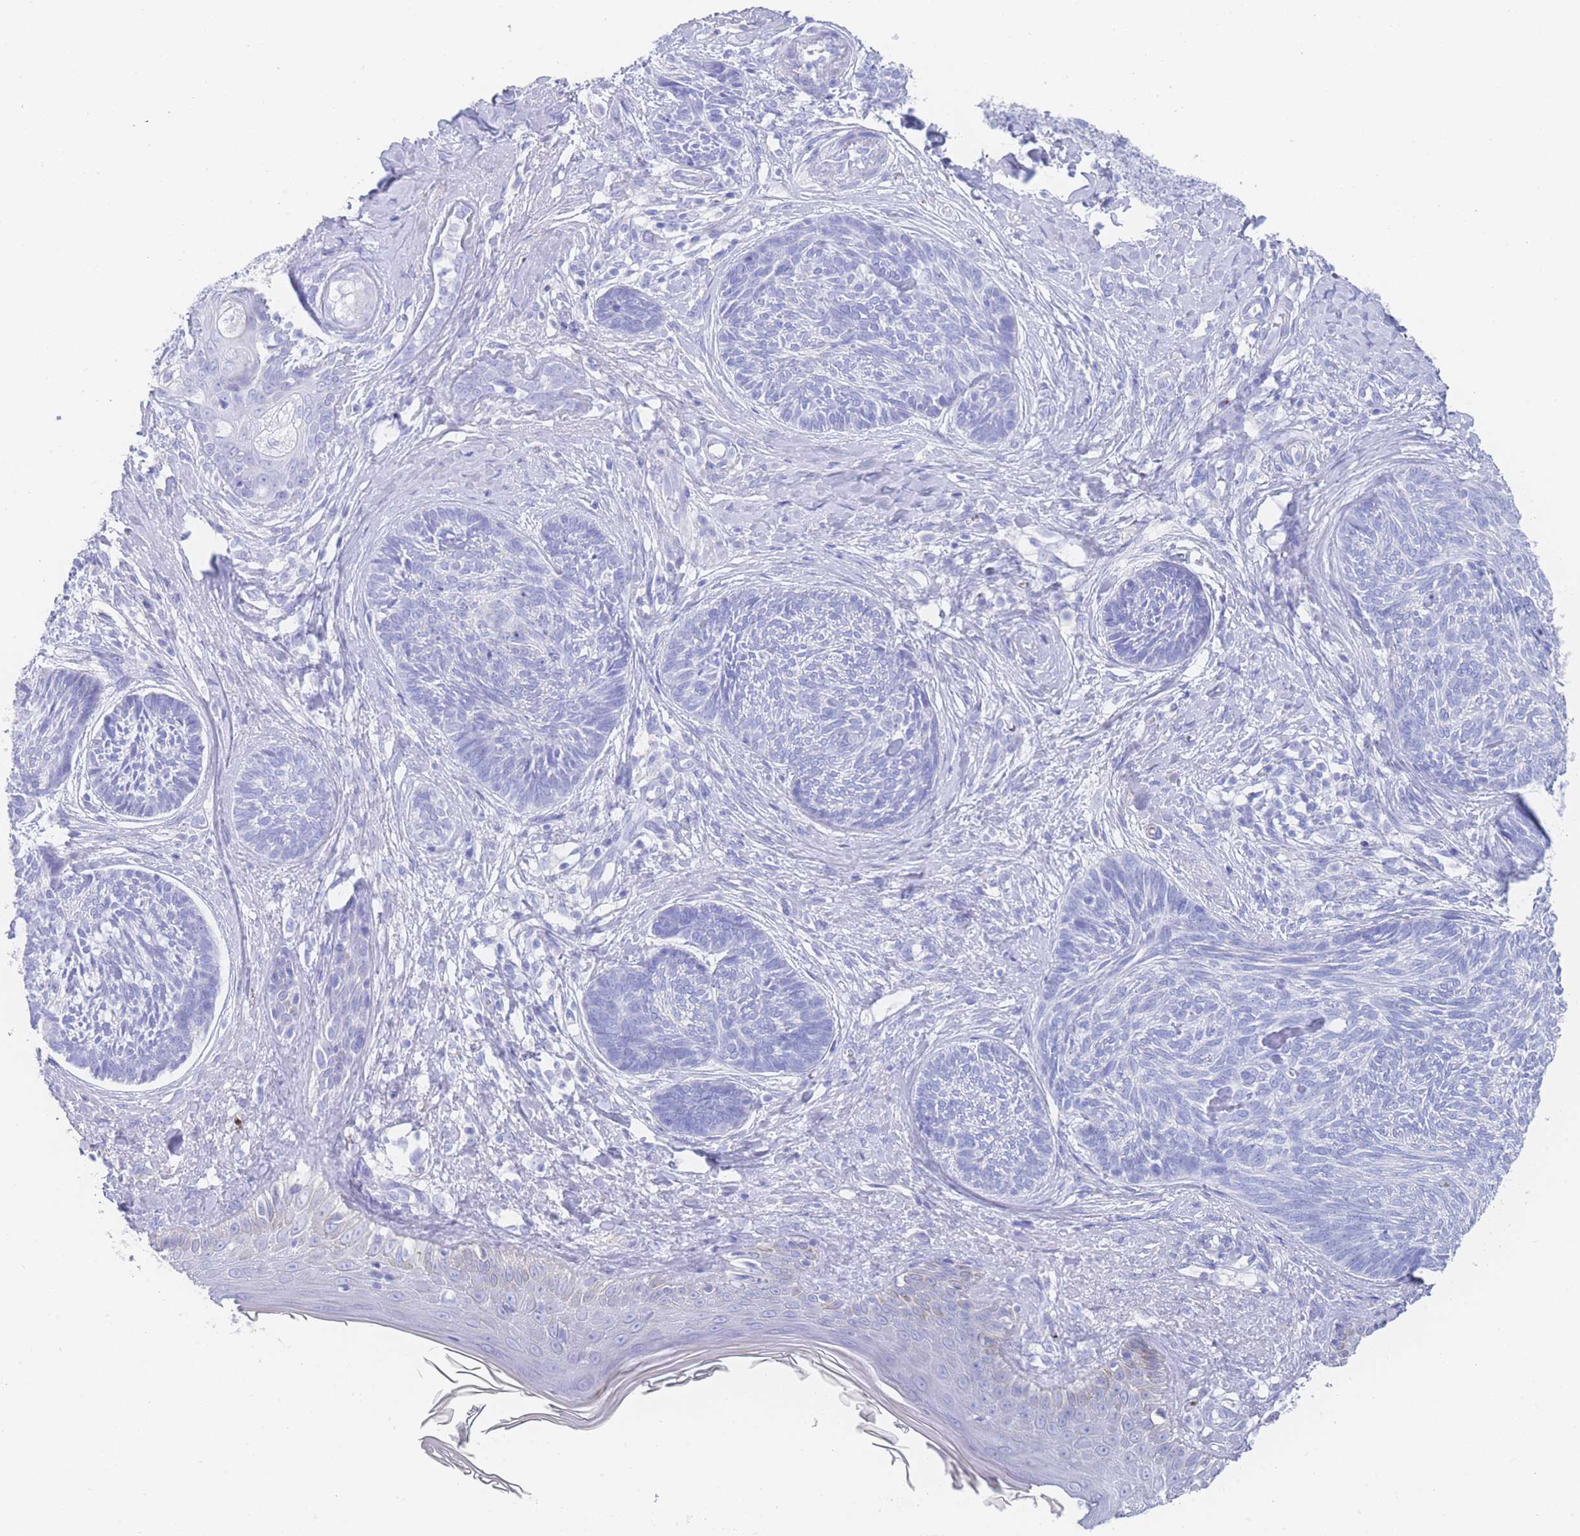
{"staining": {"intensity": "negative", "quantity": "none", "location": "none"}, "tissue": "skin cancer", "cell_type": "Tumor cells", "image_type": "cancer", "snomed": [{"axis": "morphology", "description": "Basal cell carcinoma"}, {"axis": "topography", "description": "Skin"}], "caption": "Skin cancer stained for a protein using IHC shows no staining tumor cells.", "gene": "LRRC37A", "patient": {"sex": "male", "age": 73}}